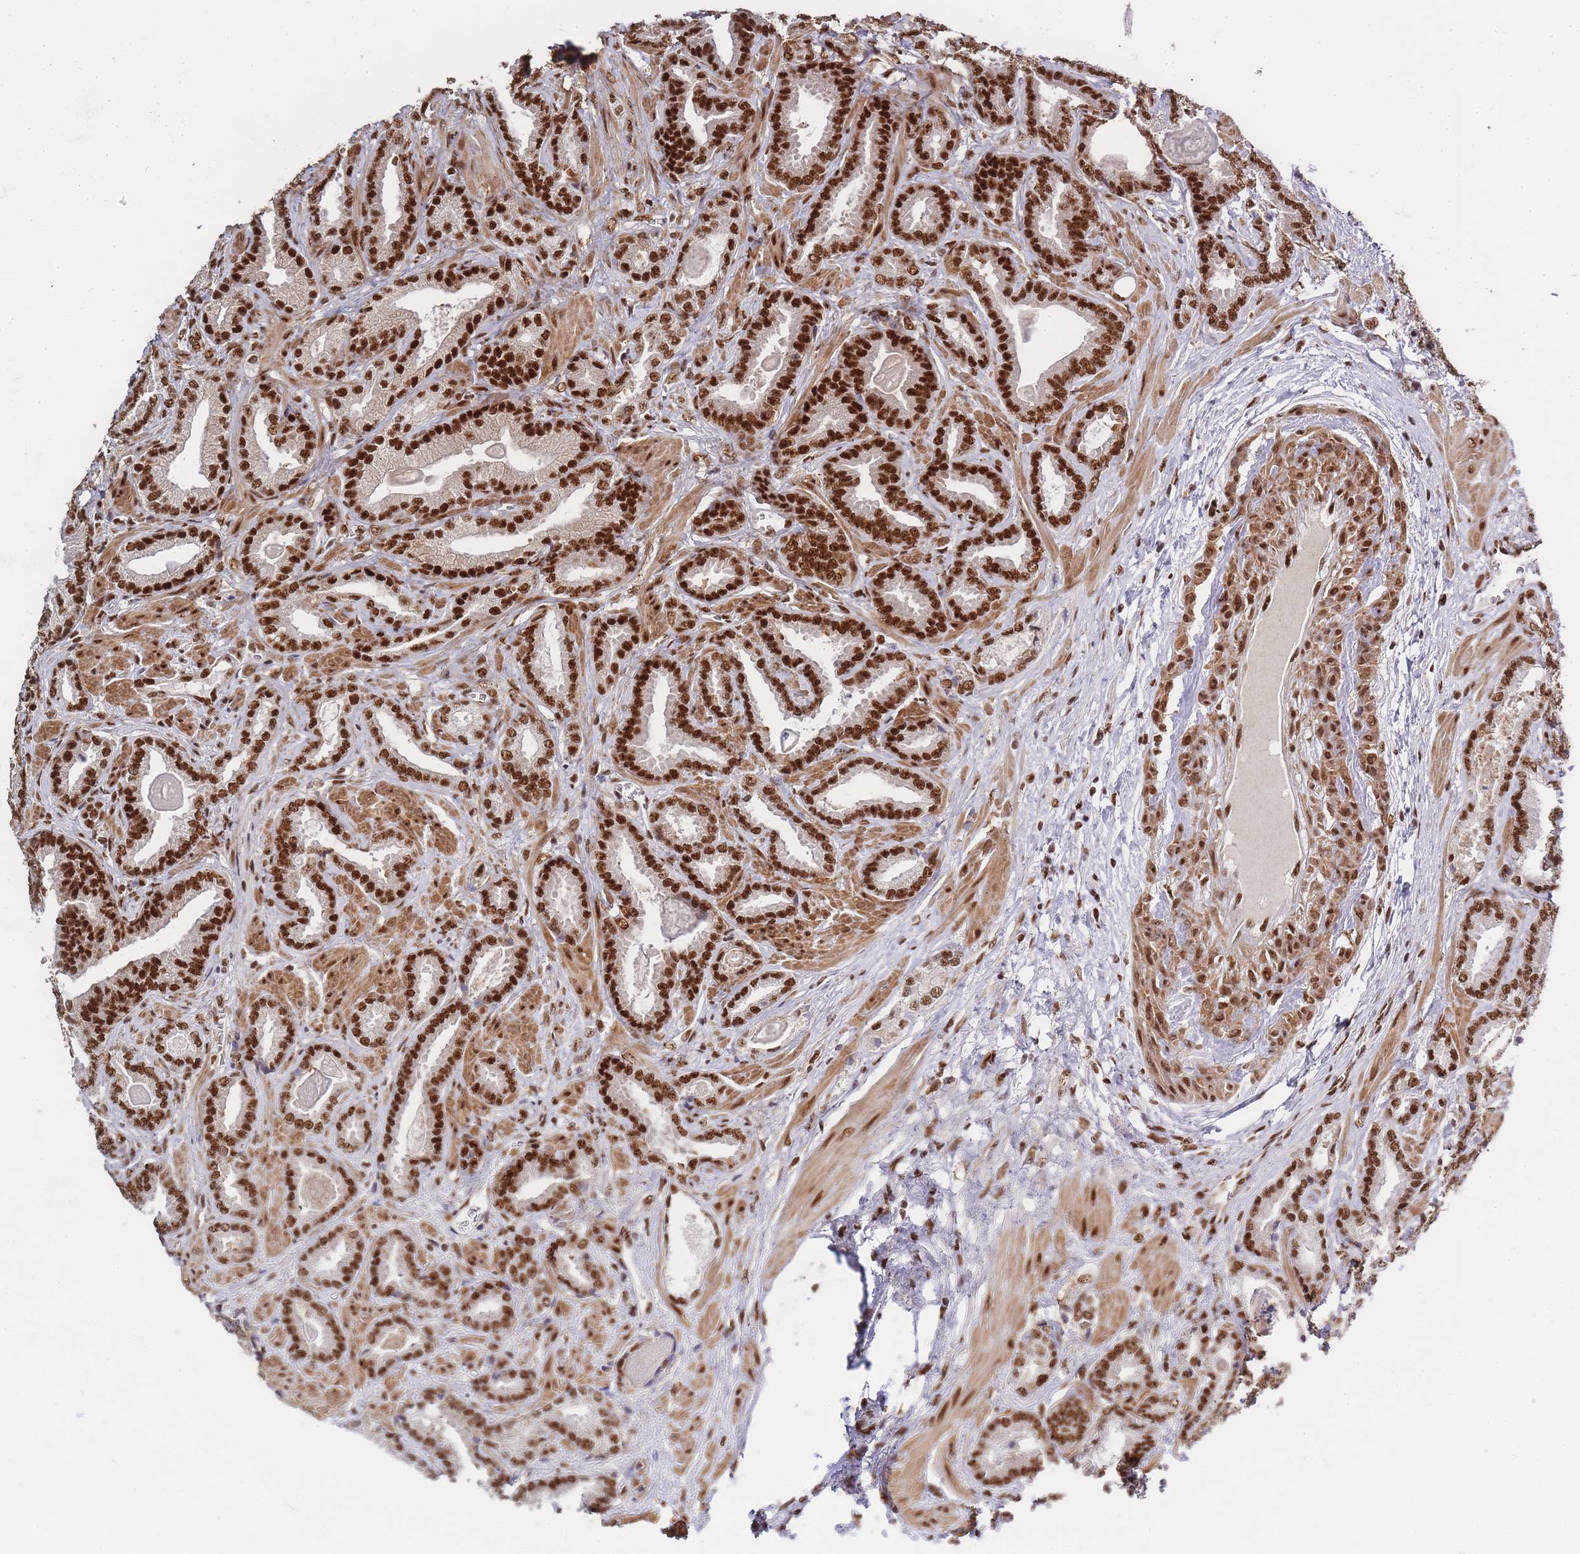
{"staining": {"intensity": "strong", "quantity": ">75%", "location": "nuclear"}, "tissue": "prostate cancer", "cell_type": "Tumor cells", "image_type": "cancer", "snomed": [{"axis": "morphology", "description": "Adenocarcinoma, Low grade"}, {"axis": "topography", "description": "Prostate"}], "caption": "A high amount of strong nuclear positivity is seen in approximately >75% of tumor cells in prostate adenocarcinoma (low-grade) tissue.", "gene": "PRKDC", "patient": {"sex": "male", "age": 62}}